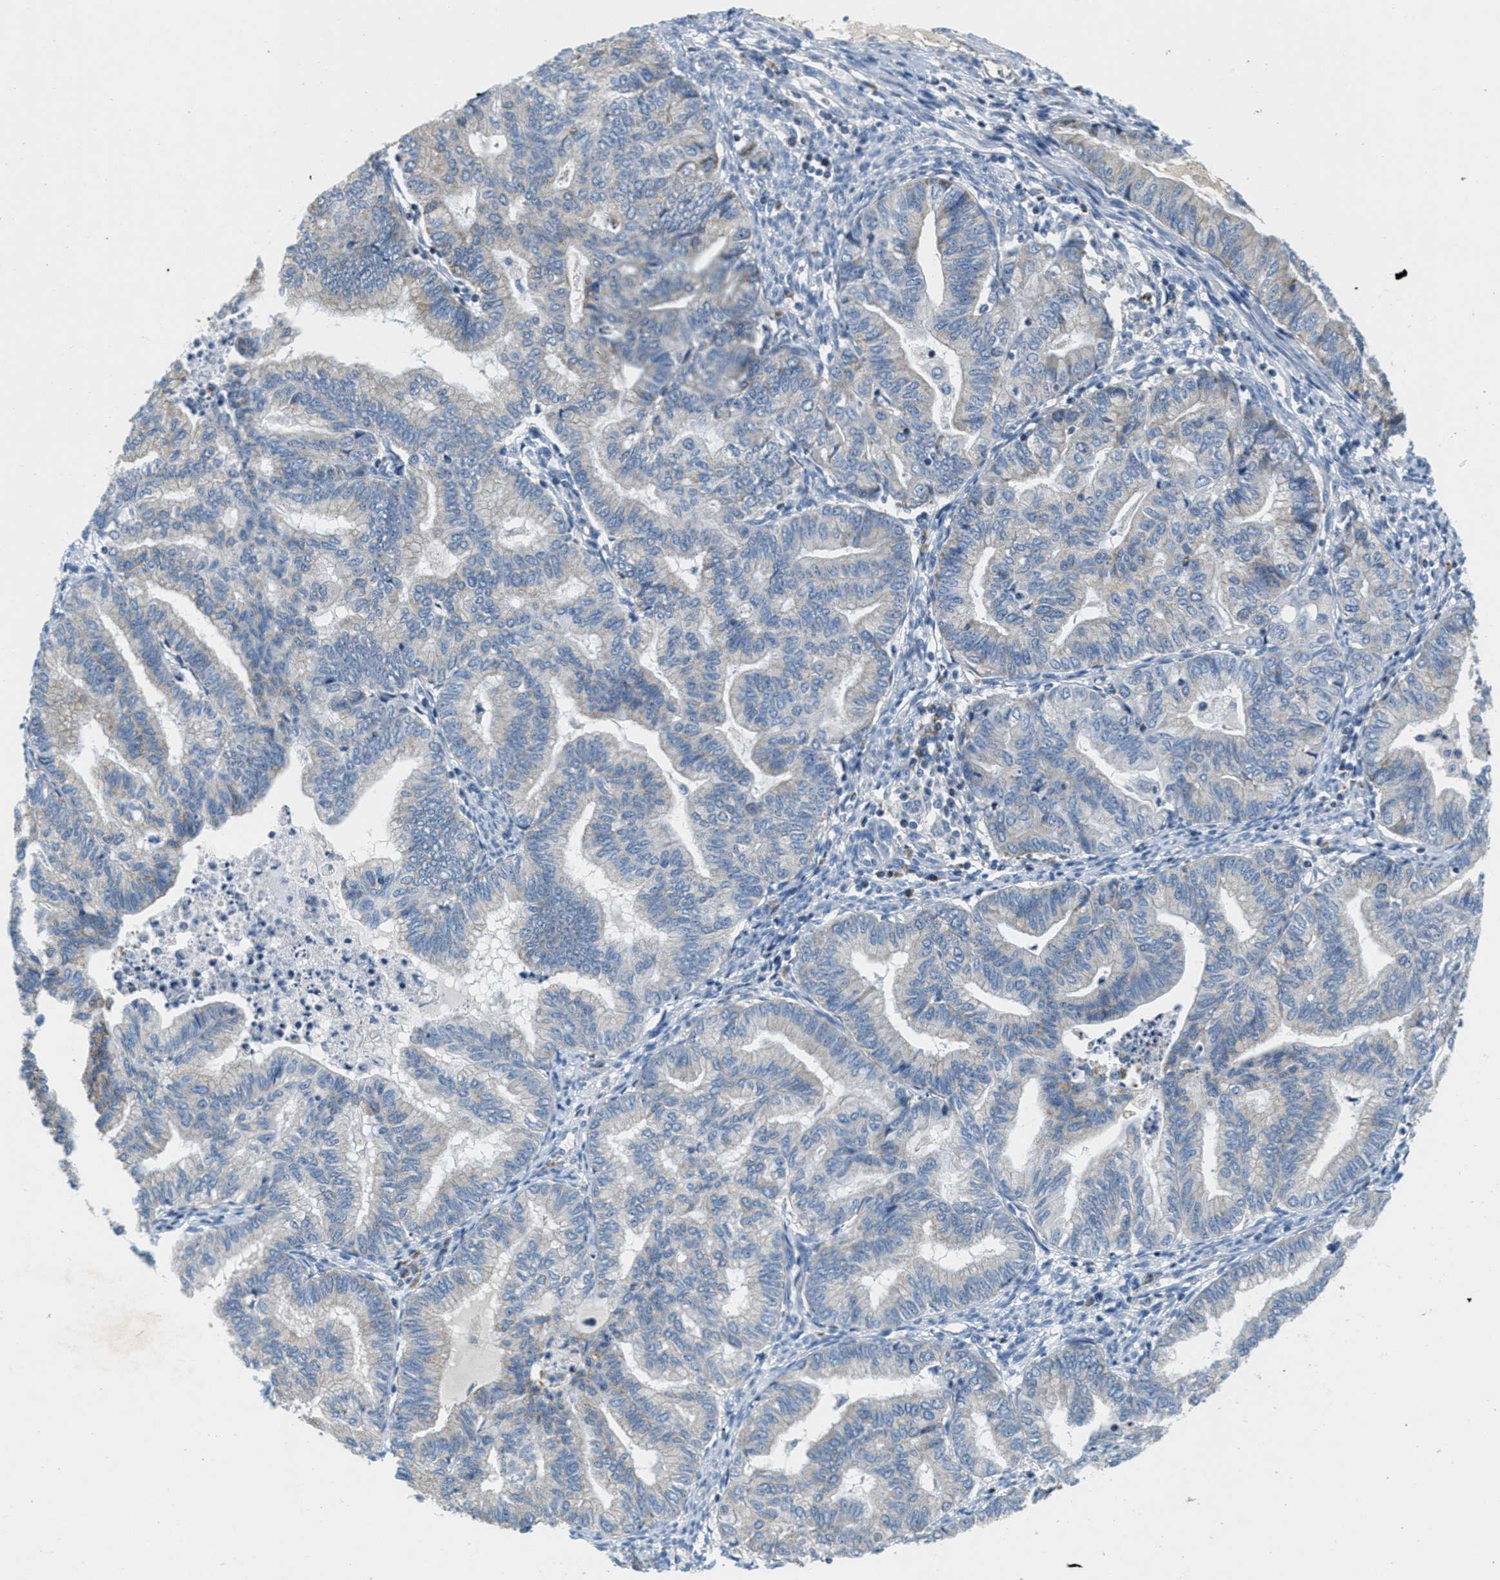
{"staining": {"intensity": "negative", "quantity": "none", "location": "none"}, "tissue": "endometrial cancer", "cell_type": "Tumor cells", "image_type": "cancer", "snomed": [{"axis": "morphology", "description": "Adenocarcinoma, NOS"}, {"axis": "topography", "description": "Endometrium"}], "caption": "Adenocarcinoma (endometrial) was stained to show a protein in brown. There is no significant positivity in tumor cells.", "gene": "CA4", "patient": {"sex": "female", "age": 79}}